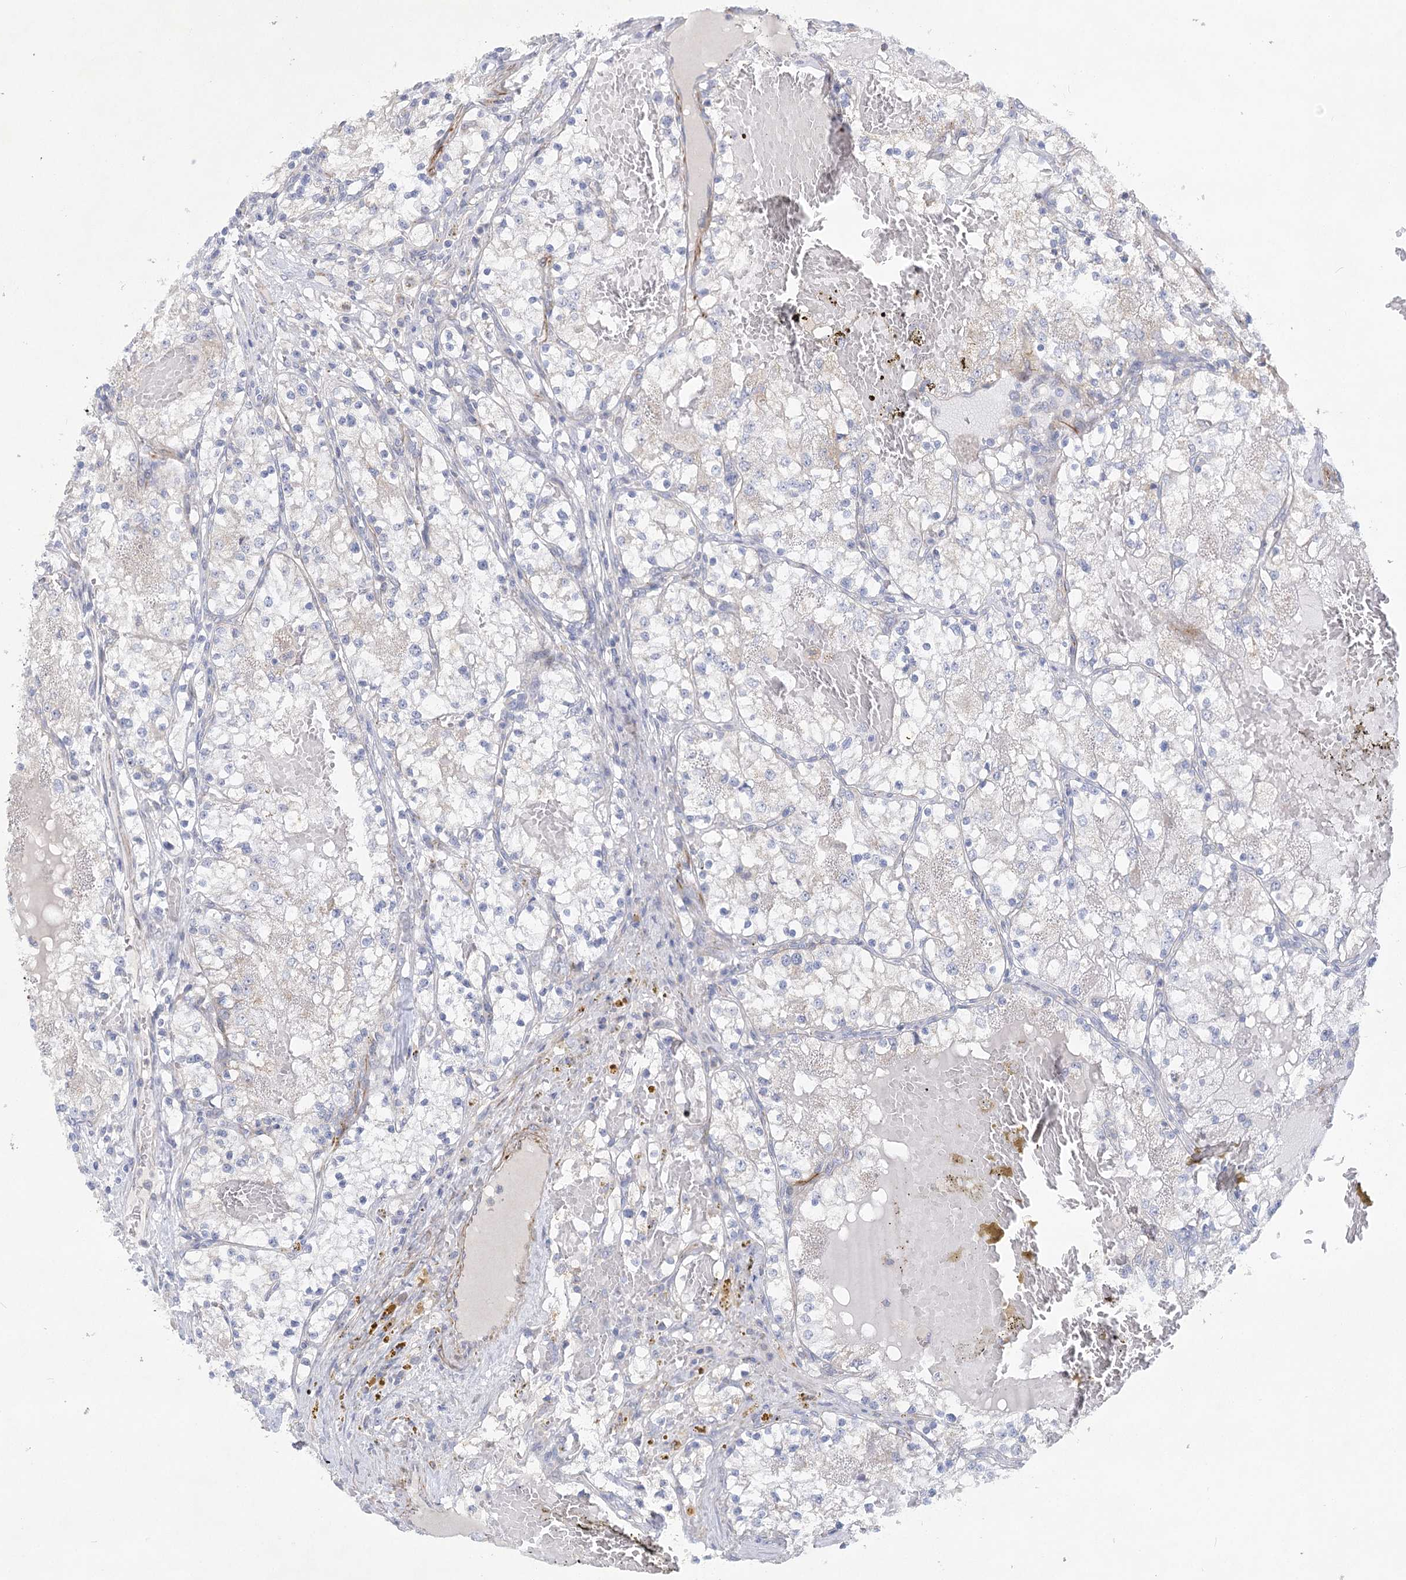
{"staining": {"intensity": "negative", "quantity": "none", "location": "none"}, "tissue": "renal cancer", "cell_type": "Tumor cells", "image_type": "cancer", "snomed": [{"axis": "morphology", "description": "Normal tissue, NOS"}, {"axis": "morphology", "description": "Adenocarcinoma, NOS"}, {"axis": "topography", "description": "Kidney"}], "caption": "Protein analysis of renal cancer reveals no significant expression in tumor cells.", "gene": "DHTKD1", "patient": {"sex": "male", "age": 68}}